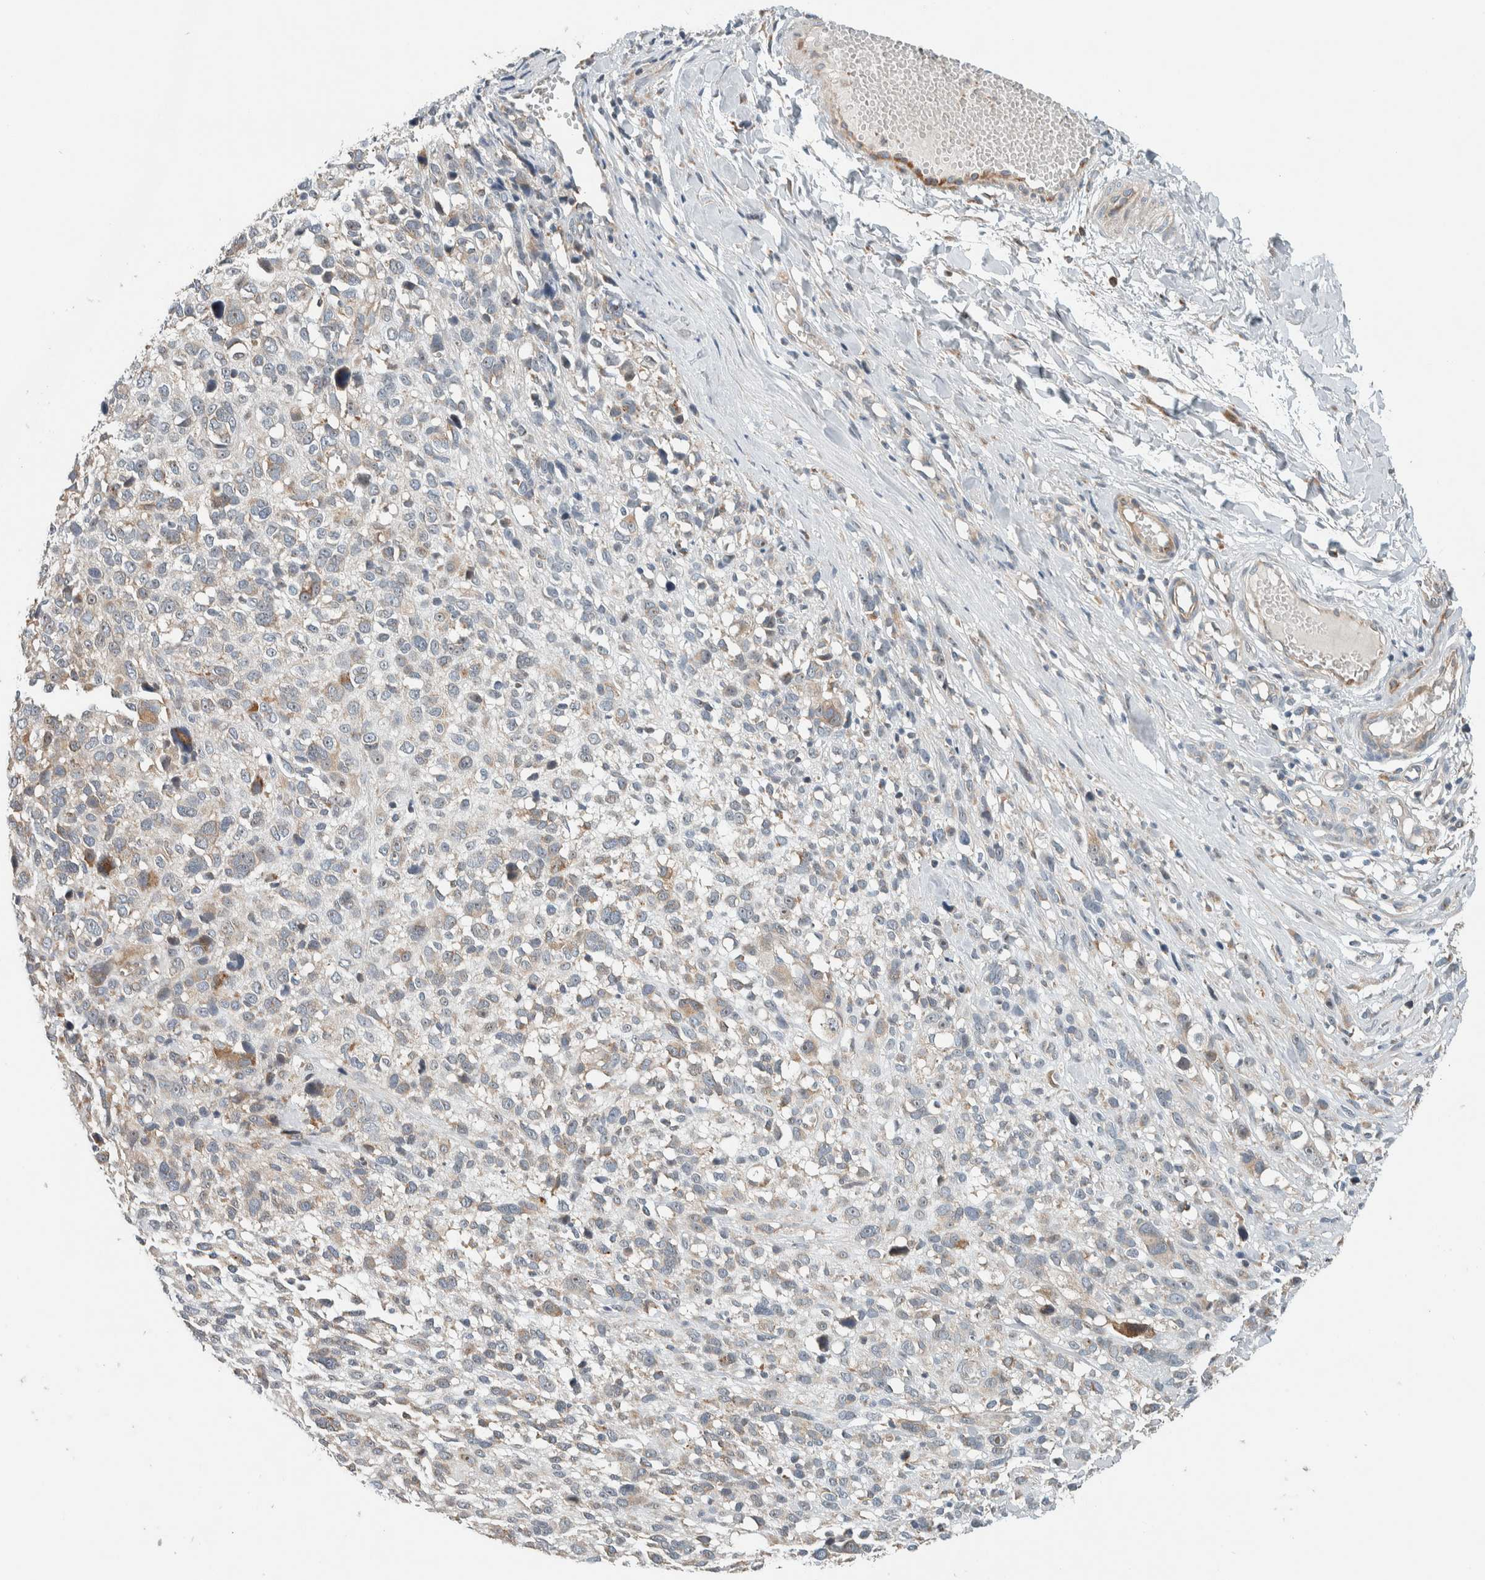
{"staining": {"intensity": "weak", "quantity": "<25%", "location": "cytoplasmic/membranous"}, "tissue": "melanoma", "cell_type": "Tumor cells", "image_type": "cancer", "snomed": [{"axis": "morphology", "description": "Malignant melanoma, NOS"}, {"axis": "topography", "description": "Skin"}], "caption": "The histopathology image shows no staining of tumor cells in melanoma.", "gene": "SLFN12L", "patient": {"sex": "female", "age": 55}}